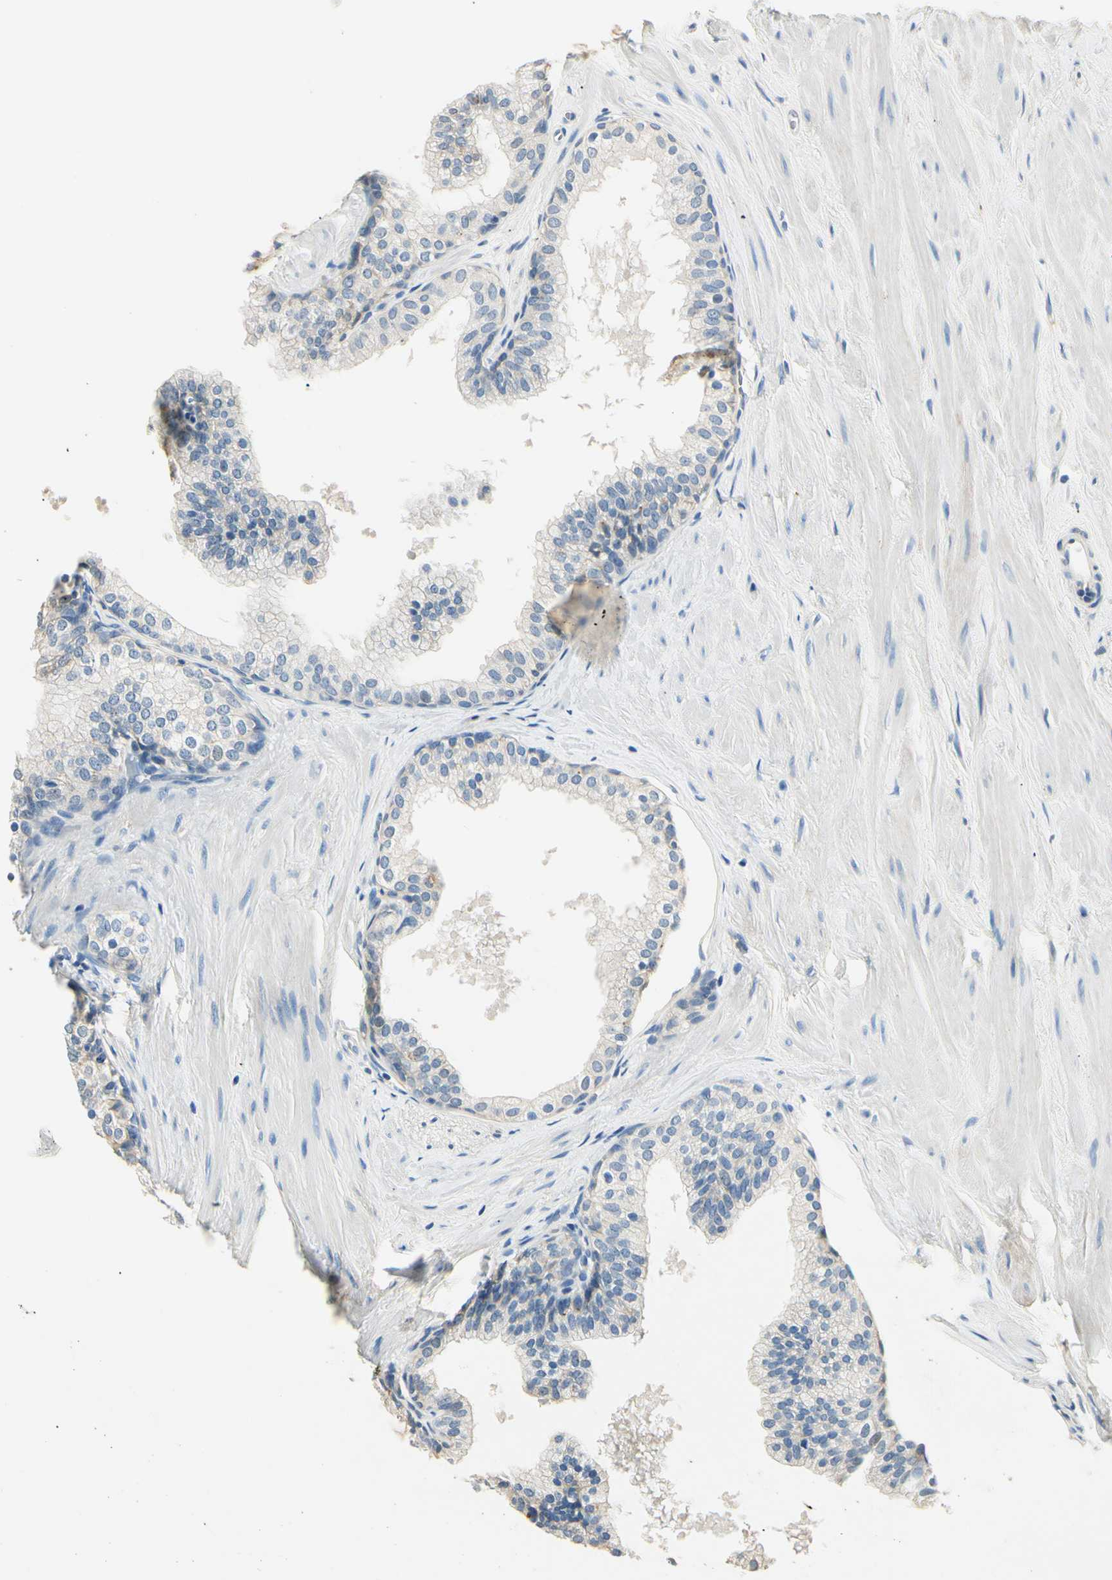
{"staining": {"intensity": "negative", "quantity": "none", "location": "none"}, "tissue": "prostate", "cell_type": "Glandular cells", "image_type": "normal", "snomed": [{"axis": "morphology", "description": "Normal tissue, NOS"}, {"axis": "topography", "description": "Prostate"}], "caption": "Immunohistochemistry (IHC) of benign human prostate shows no positivity in glandular cells. (DAB immunohistochemistry with hematoxylin counter stain).", "gene": "TGFBR3", "patient": {"sex": "male", "age": 60}}